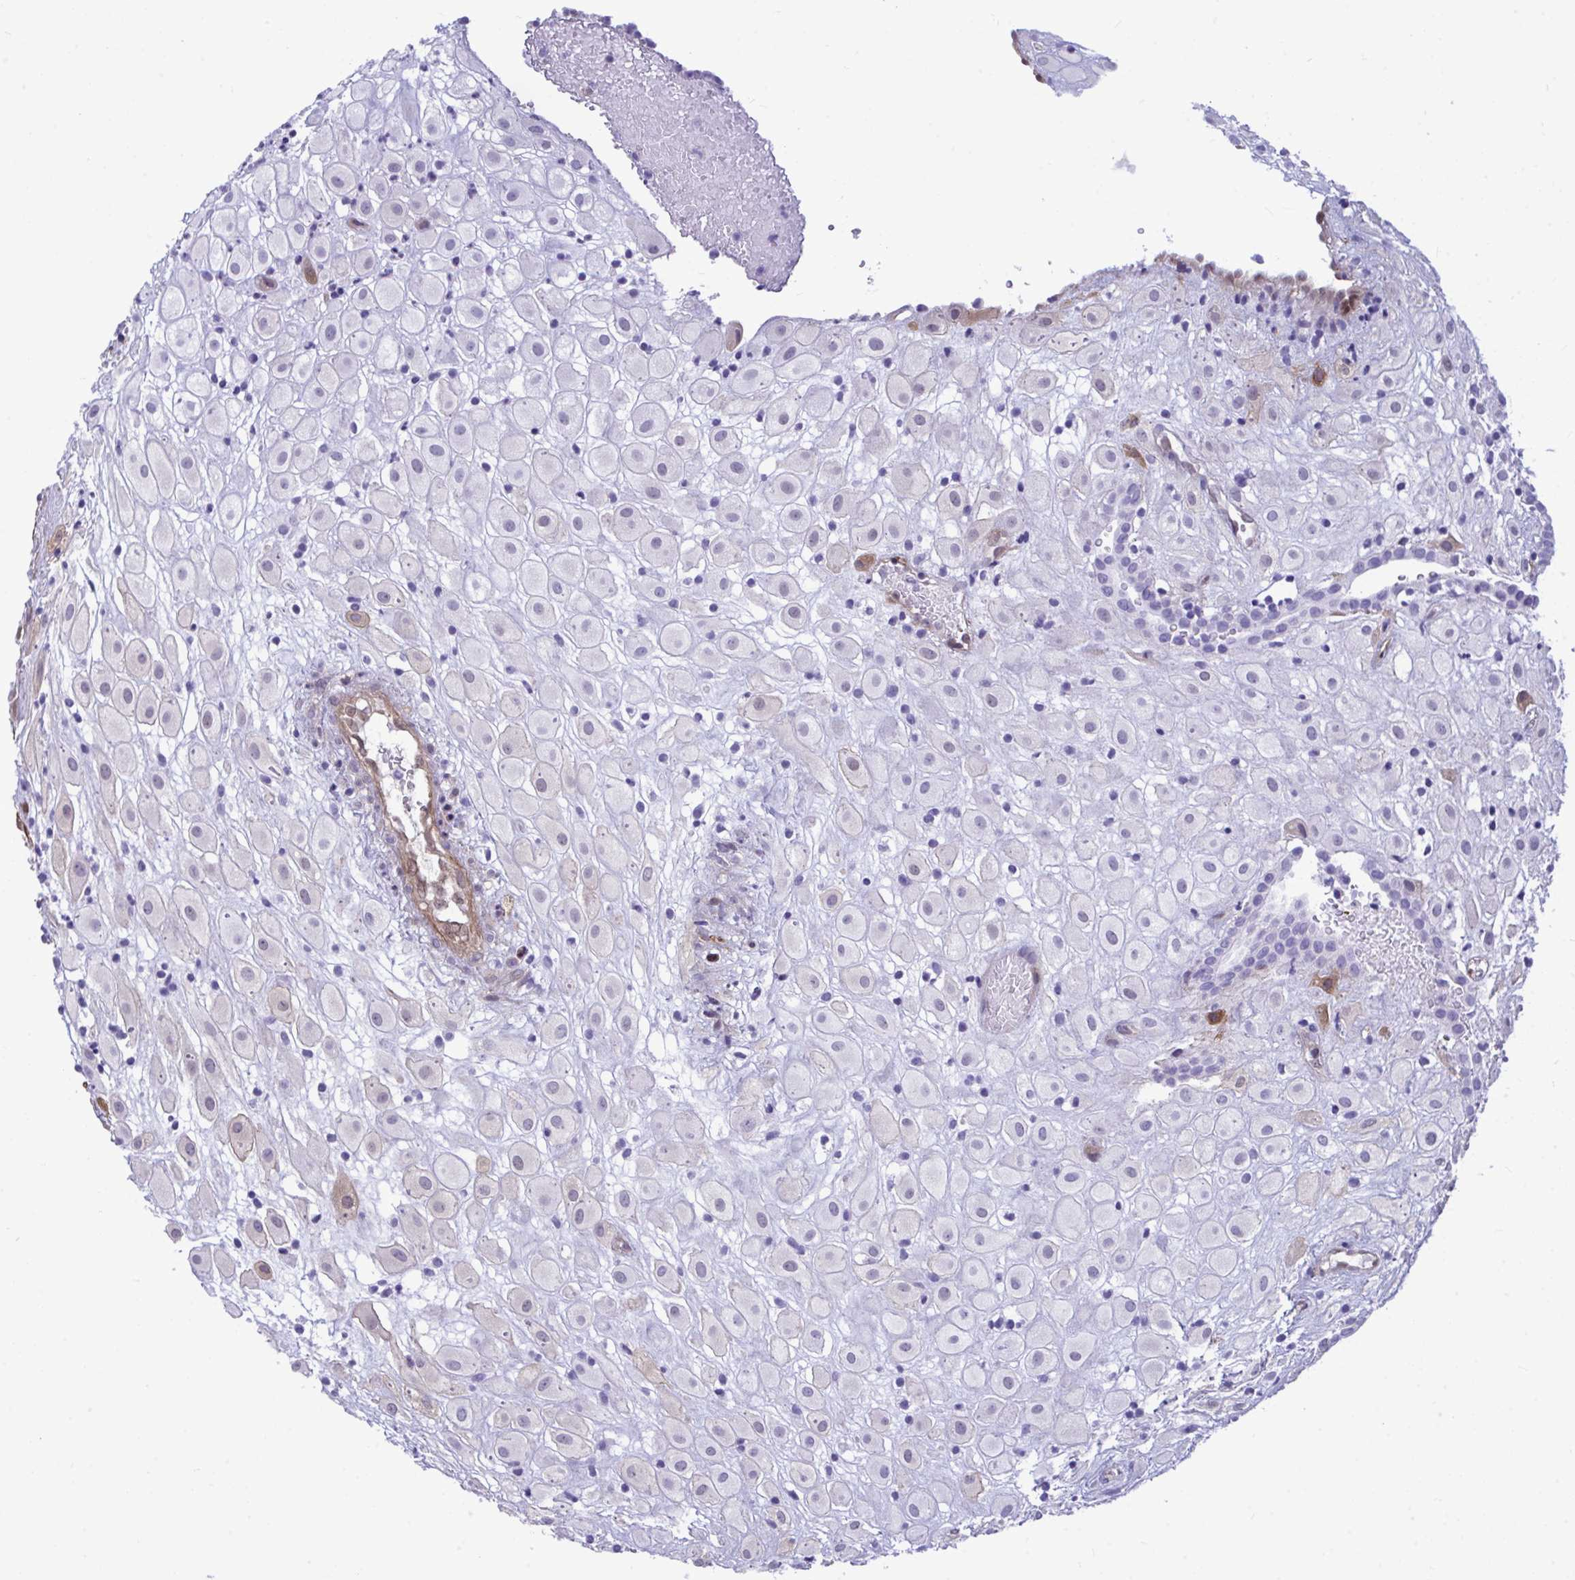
{"staining": {"intensity": "negative", "quantity": "none", "location": "none"}, "tissue": "placenta", "cell_type": "Decidual cells", "image_type": "normal", "snomed": [{"axis": "morphology", "description": "Normal tissue, NOS"}, {"axis": "topography", "description": "Placenta"}], "caption": "There is no significant positivity in decidual cells of placenta.", "gene": "LIMS2", "patient": {"sex": "female", "age": 24}}